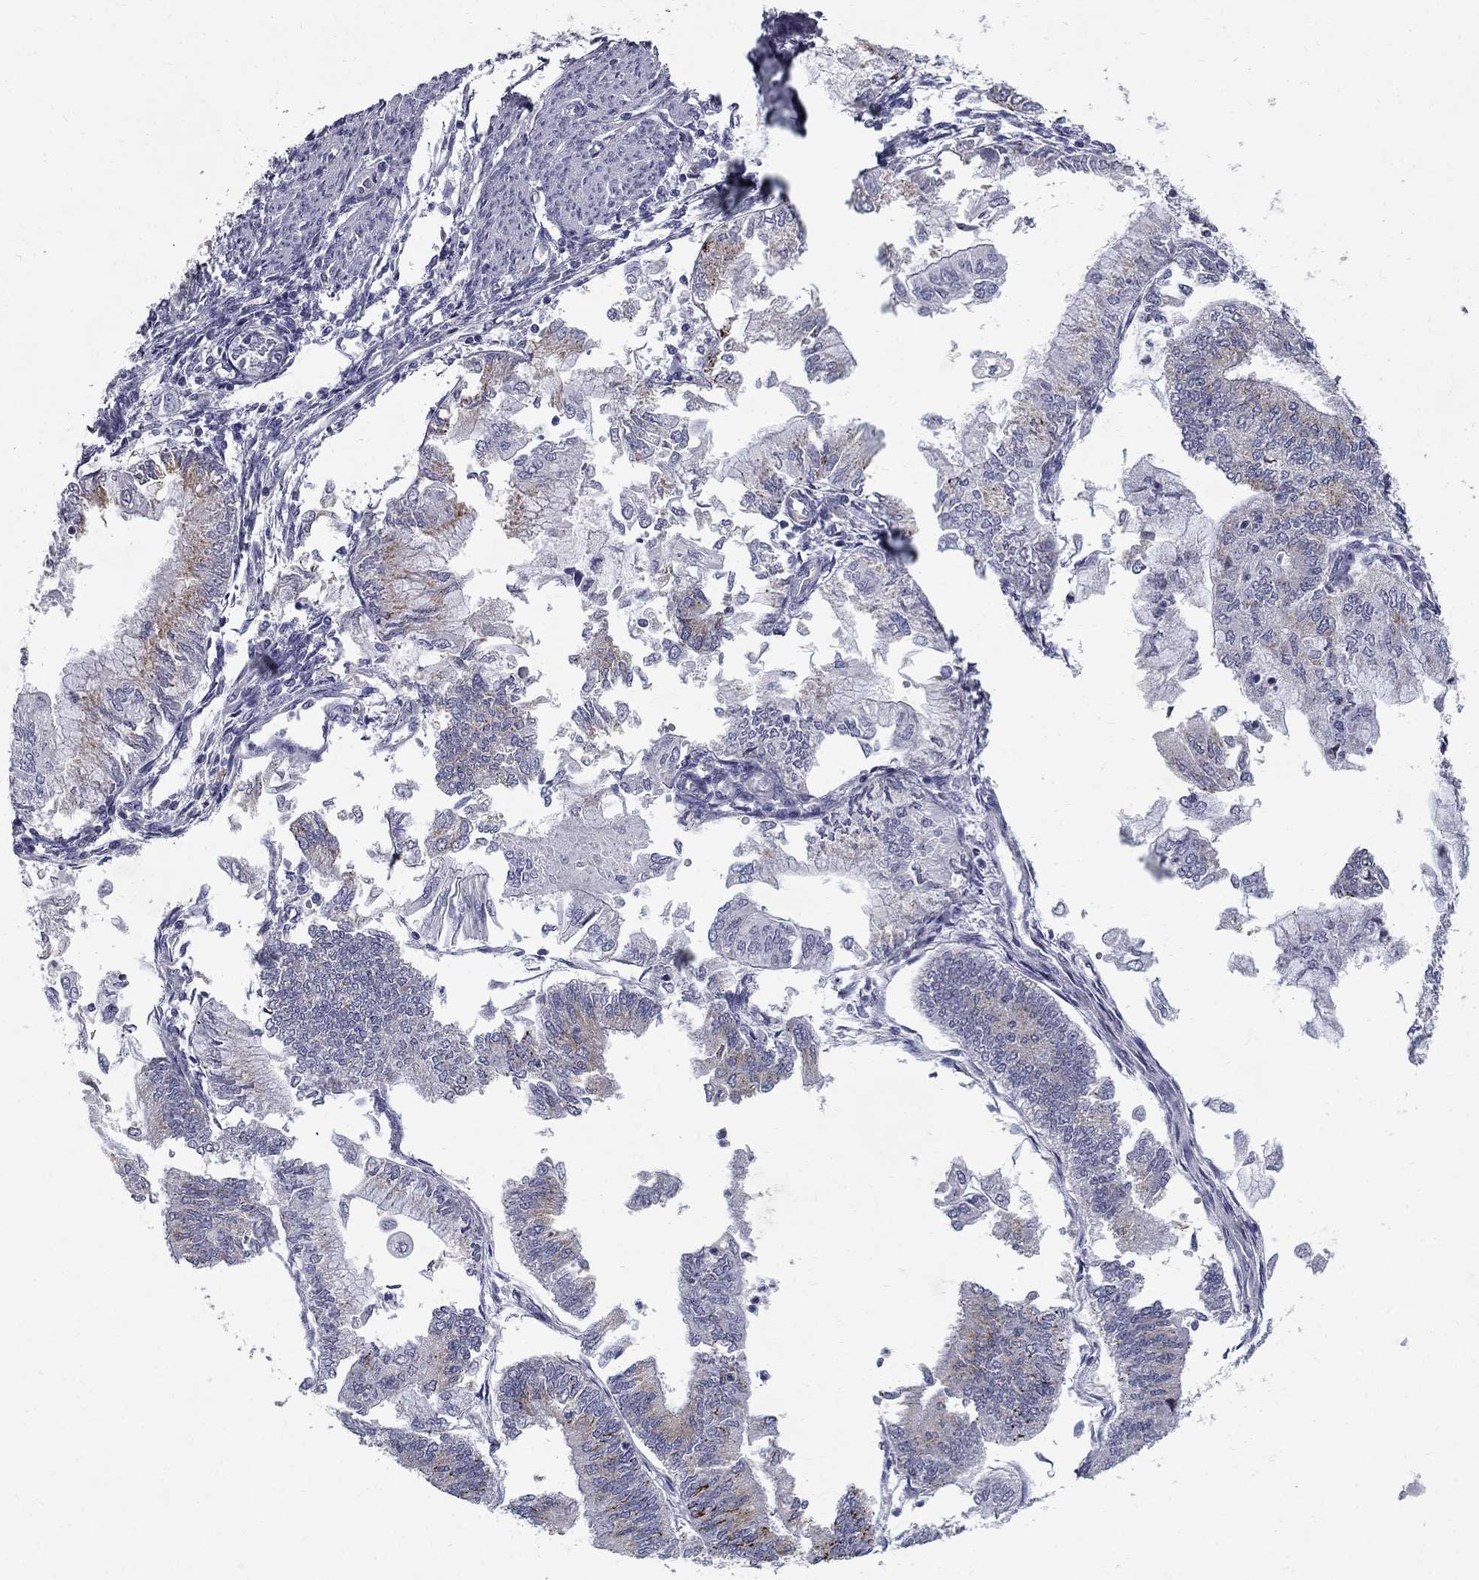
{"staining": {"intensity": "moderate", "quantity": "<25%", "location": "cytoplasmic/membranous"}, "tissue": "endometrial cancer", "cell_type": "Tumor cells", "image_type": "cancer", "snomed": [{"axis": "morphology", "description": "Adenocarcinoma, NOS"}, {"axis": "topography", "description": "Endometrium"}], "caption": "This image exhibits endometrial adenocarcinoma stained with immunohistochemistry to label a protein in brown. The cytoplasmic/membranous of tumor cells show moderate positivity for the protein. Nuclei are counter-stained blue.", "gene": "CLIC6", "patient": {"sex": "female", "age": 59}}